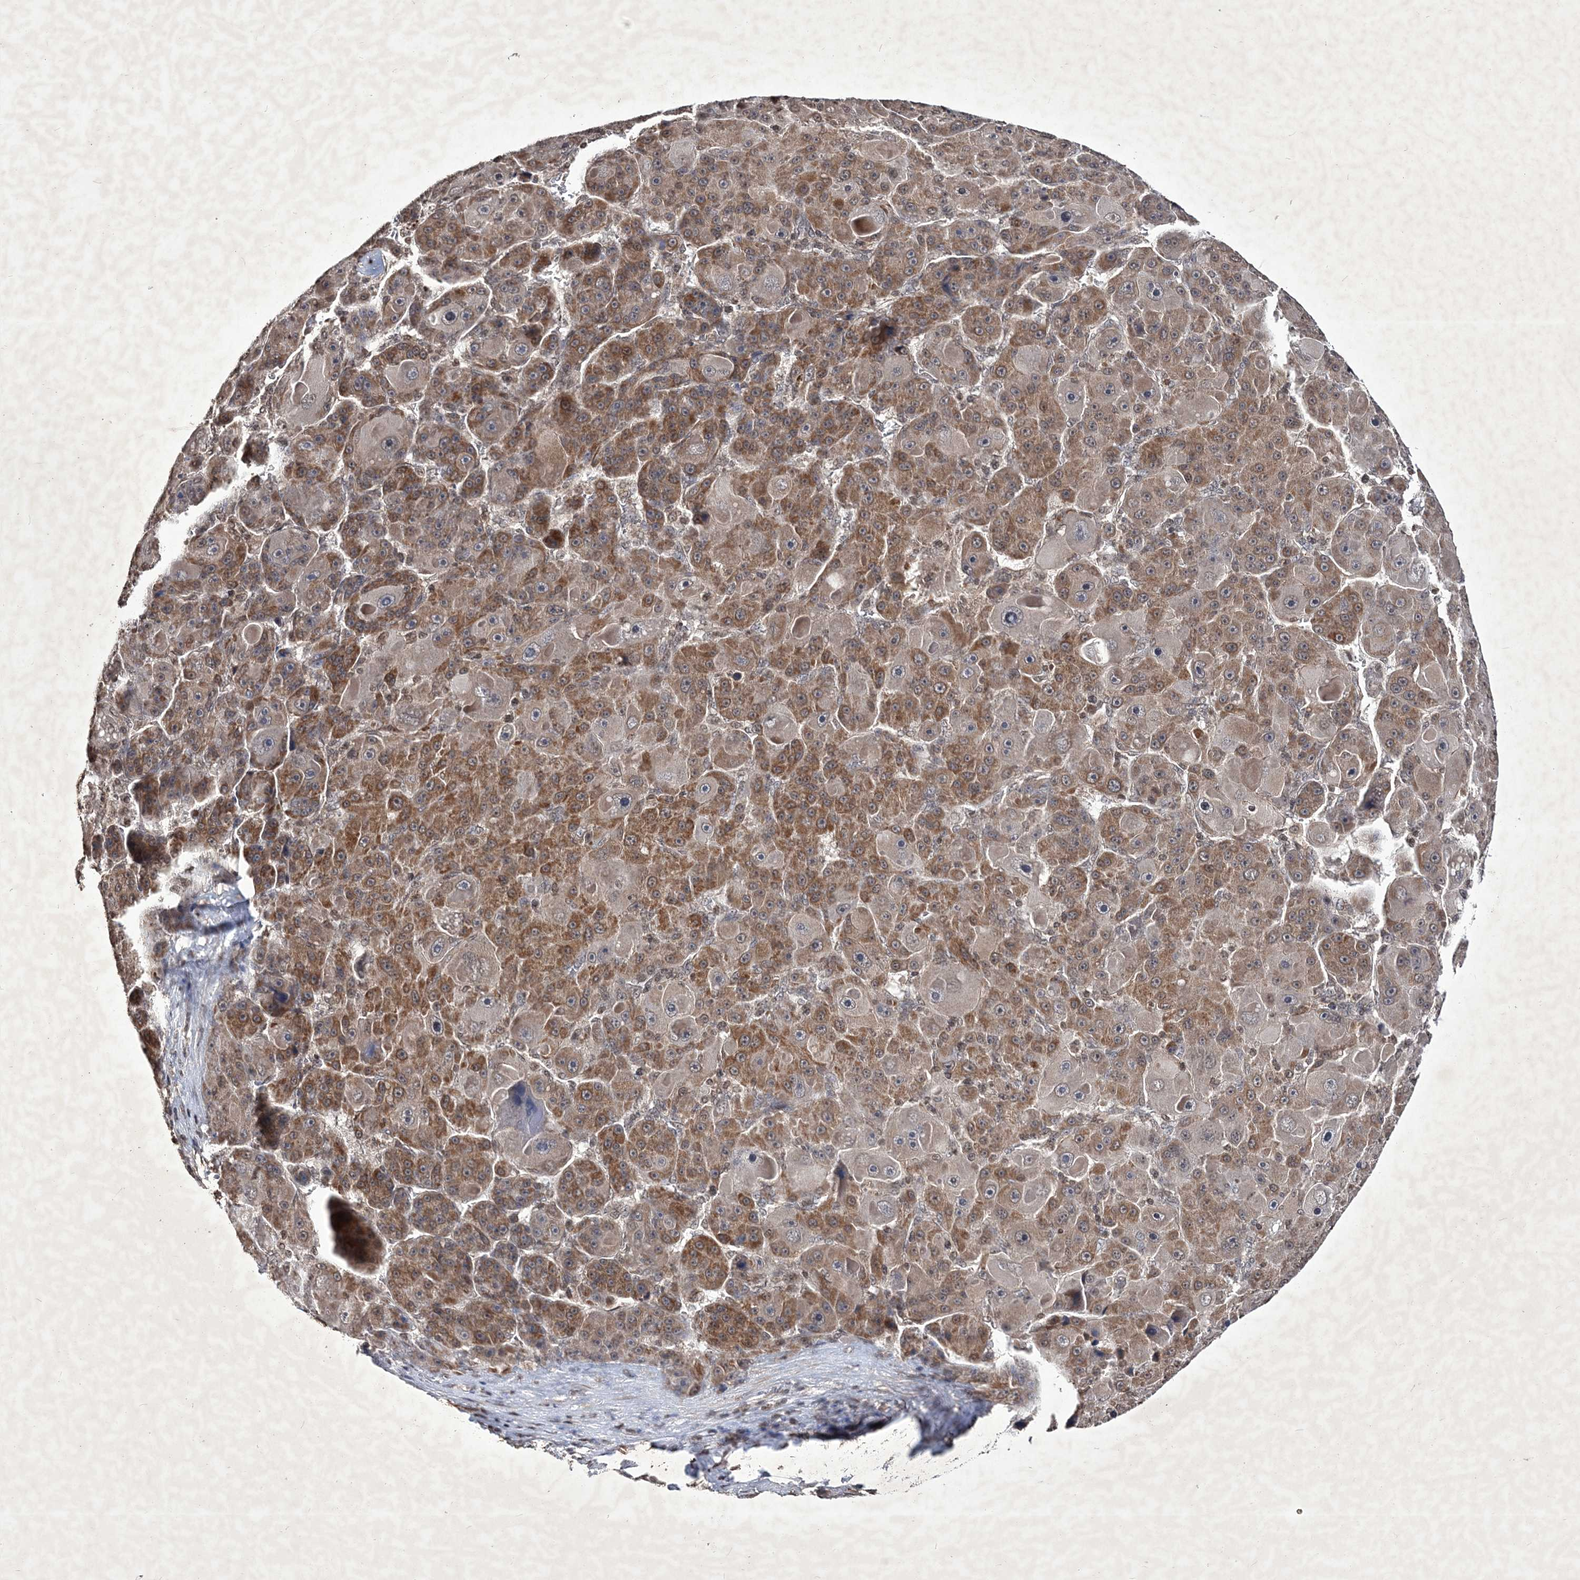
{"staining": {"intensity": "moderate", "quantity": ">75%", "location": "cytoplasmic/membranous,nuclear"}, "tissue": "liver cancer", "cell_type": "Tumor cells", "image_type": "cancer", "snomed": [{"axis": "morphology", "description": "Carcinoma, Hepatocellular, NOS"}, {"axis": "topography", "description": "Liver"}], "caption": "Liver hepatocellular carcinoma stained with immunohistochemistry (IHC) displays moderate cytoplasmic/membranous and nuclear expression in approximately >75% of tumor cells.", "gene": "SOWAHB", "patient": {"sex": "male", "age": 76}}